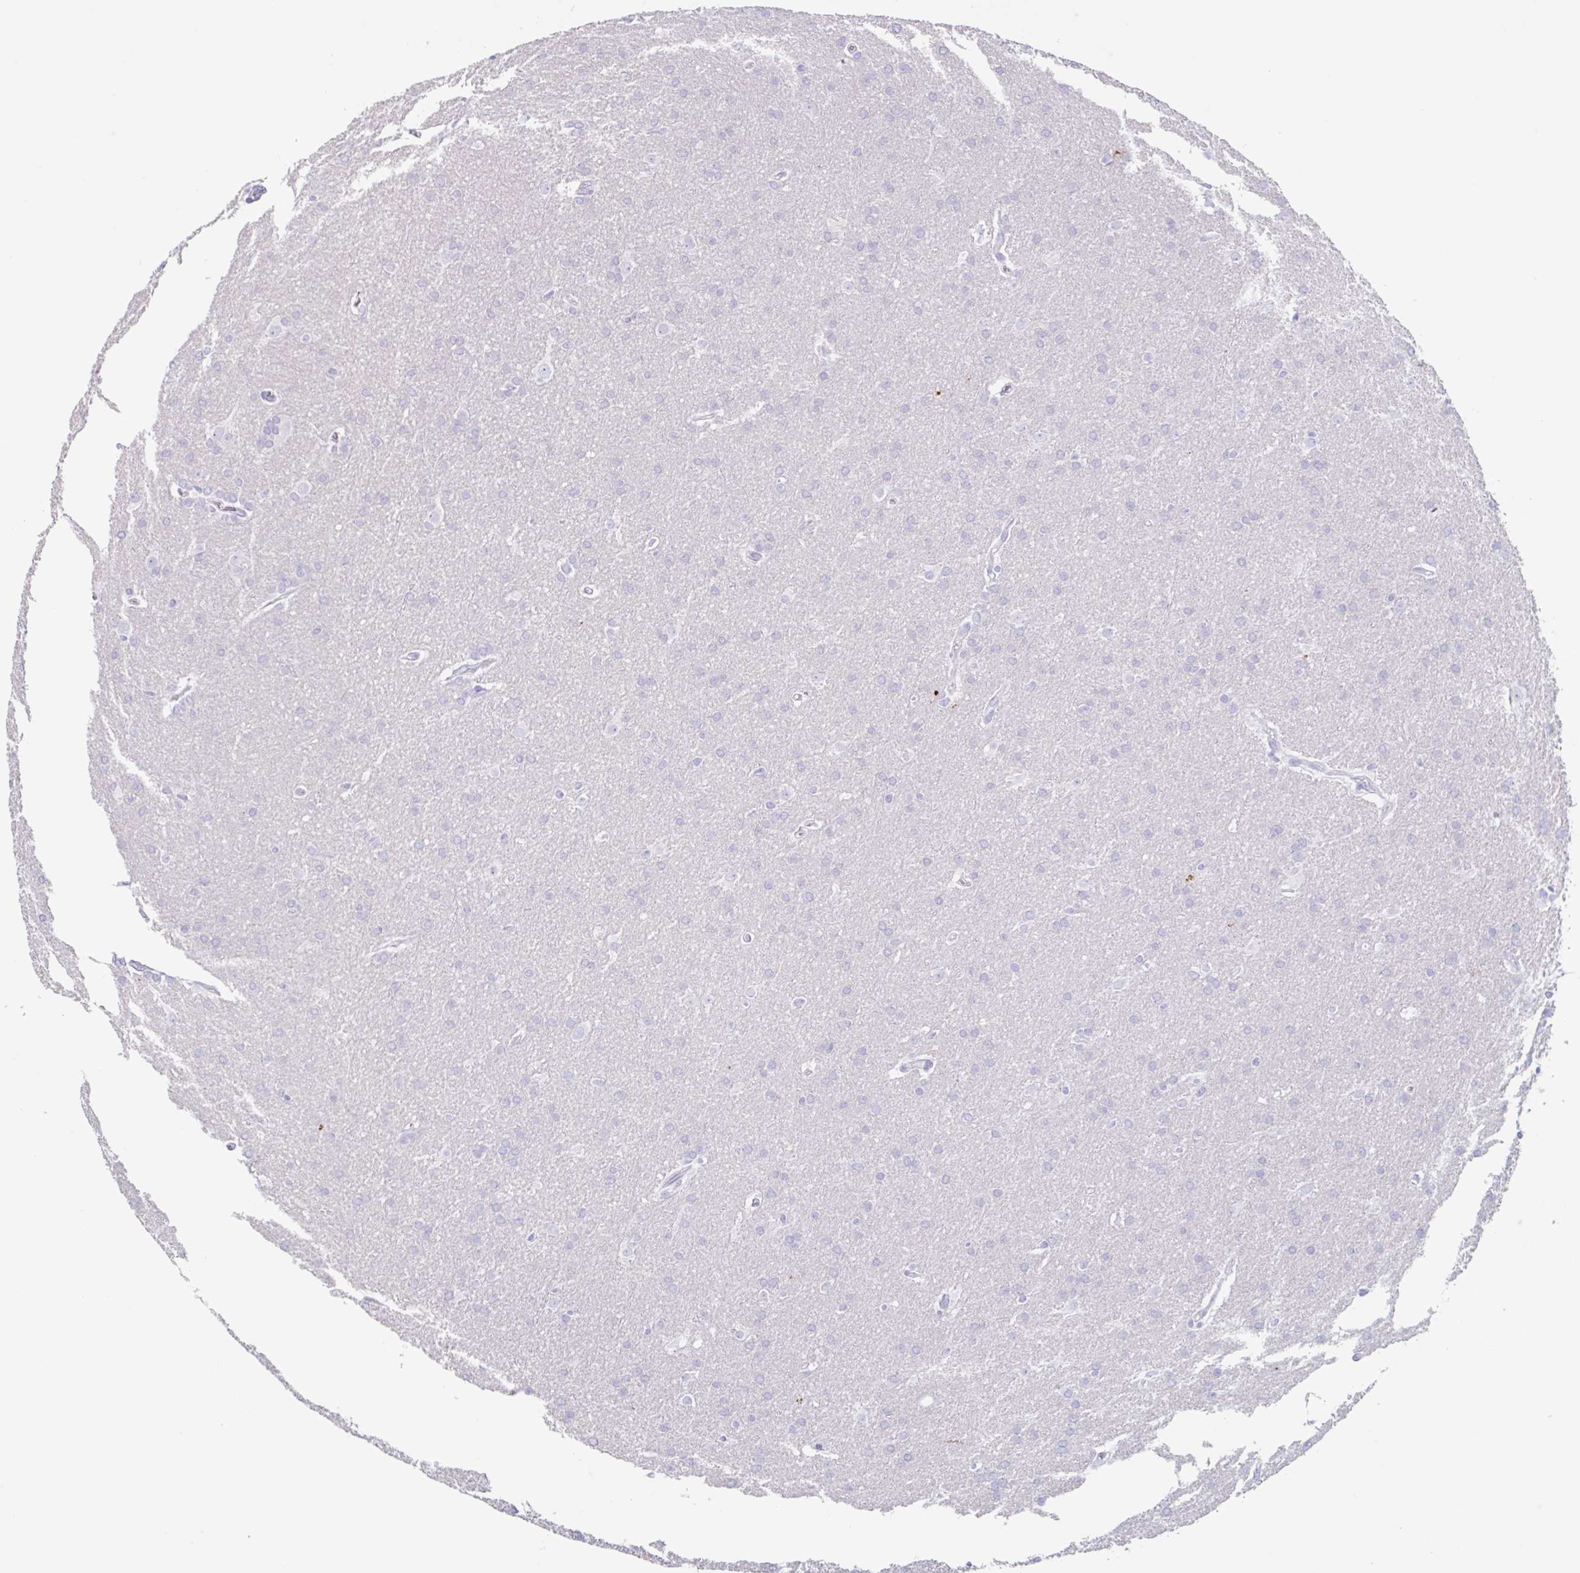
{"staining": {"intensity": "negative", "quantity": "none", "location": "none"}, "tissue": "glioma", "cell_type": "Tumor cells", "image_type": "cancer", "snomed": [{"axis": "morphology", "description": "Glioma, malignant, Low grade"}, {"axis": "topography", "description": "Brain"}], "caption": "The photomicrograph displays no staining of tumor cells in glioma.", "gene": "TAS2R41", "patient": {"sex": "female", "age": 32}}